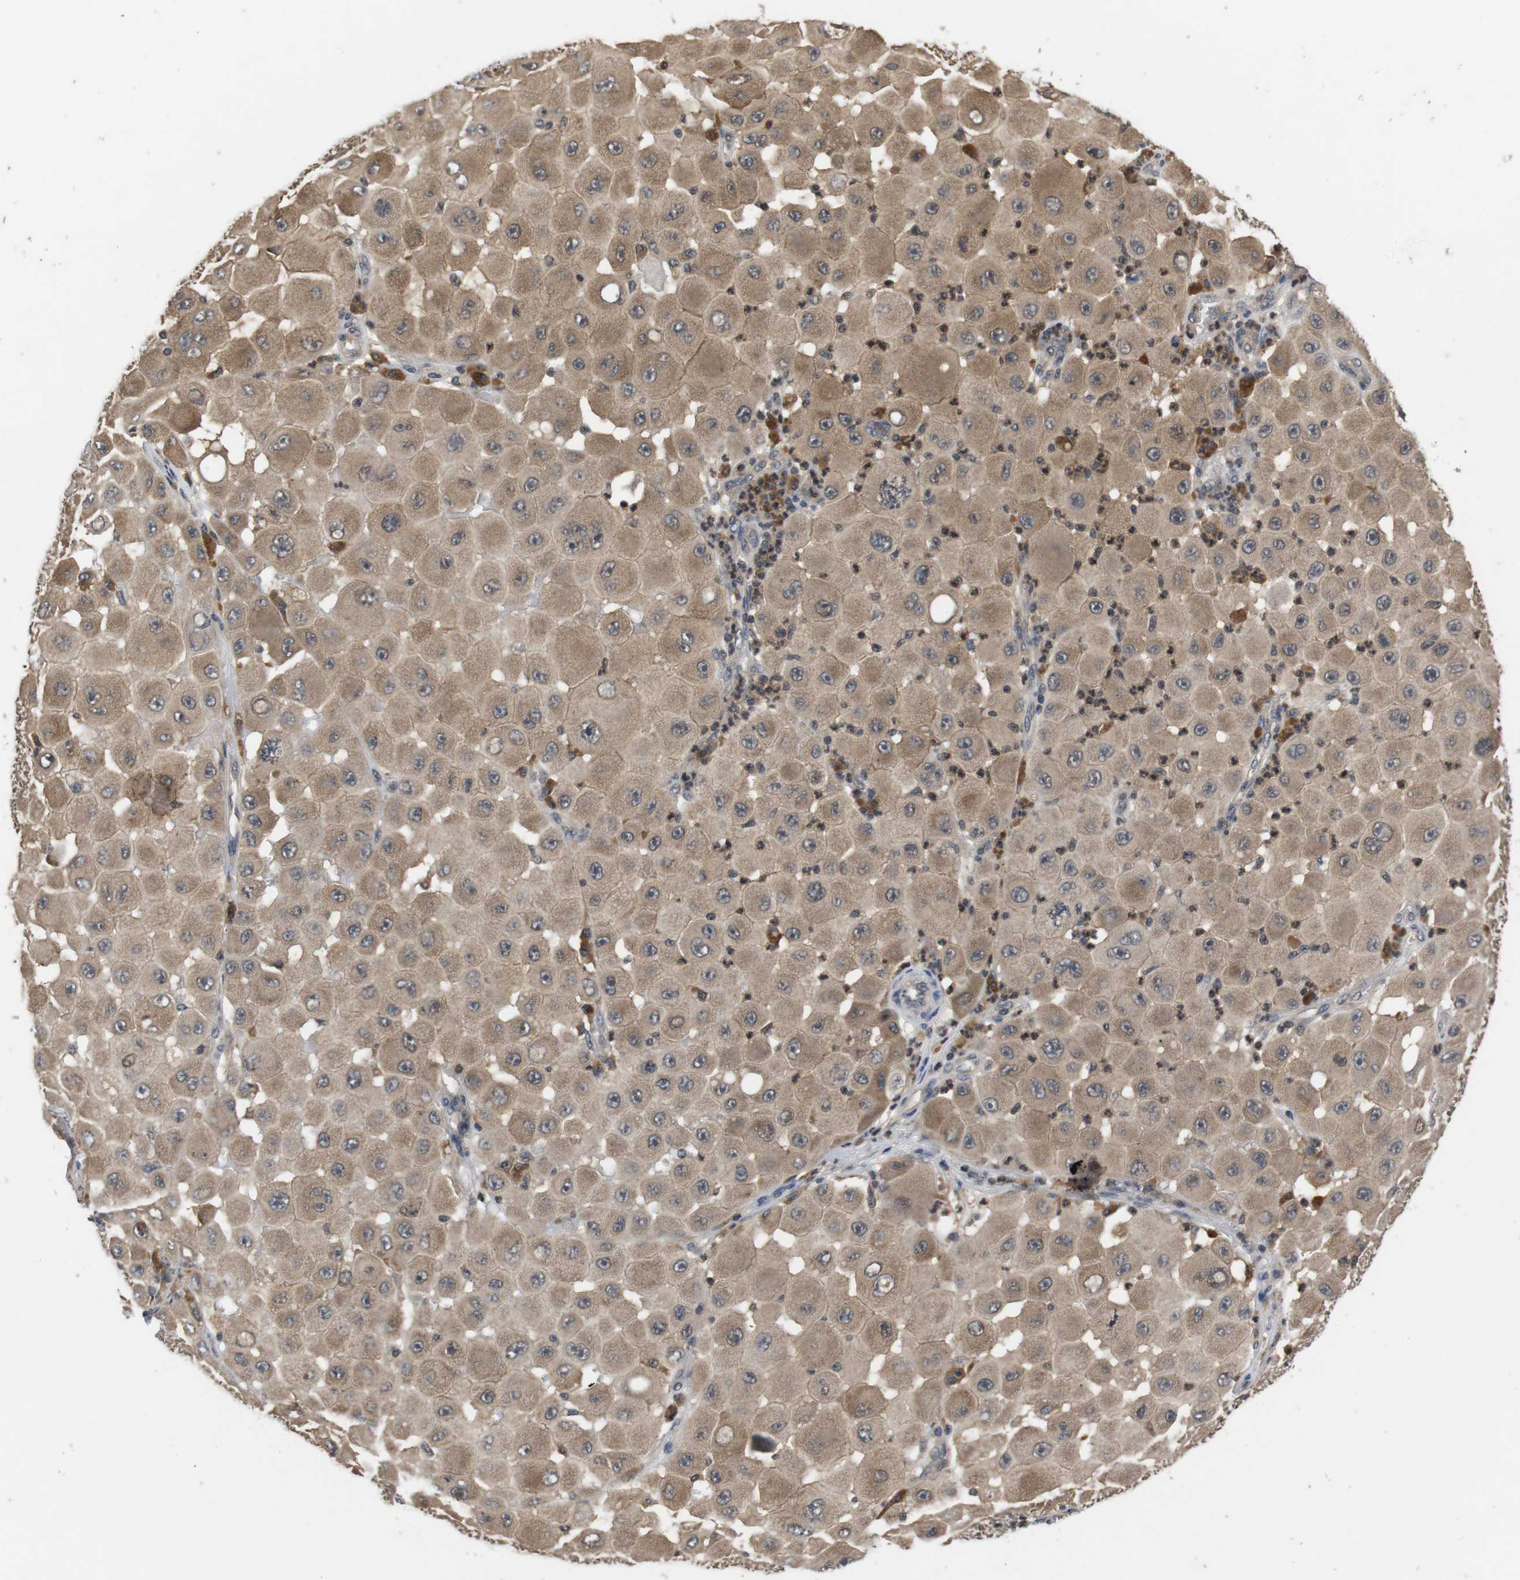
{"staining": {"intensity": "weak", "quantity": ">75%", "location": "cytoplasmic/membranous"}, "tissue": "melanoma", "cell_type": "Tumor cells", "image_type": "cancer", "snomed": [{"axis": "morphology", "description": "Malignant melanoma, NOS"}, {"axis": "topography", "description": "Skin"}], "caption": "A brown stain shows weak cytoplasmic/membranous expression of a protein in melanoma tumor cells. (DAB (3,3'-diaminobenzidine) IHC, brown staining for protein, blue staining for nuclei).", "gene": "FADD", "patient": {"sex": "female", "age": 81}}